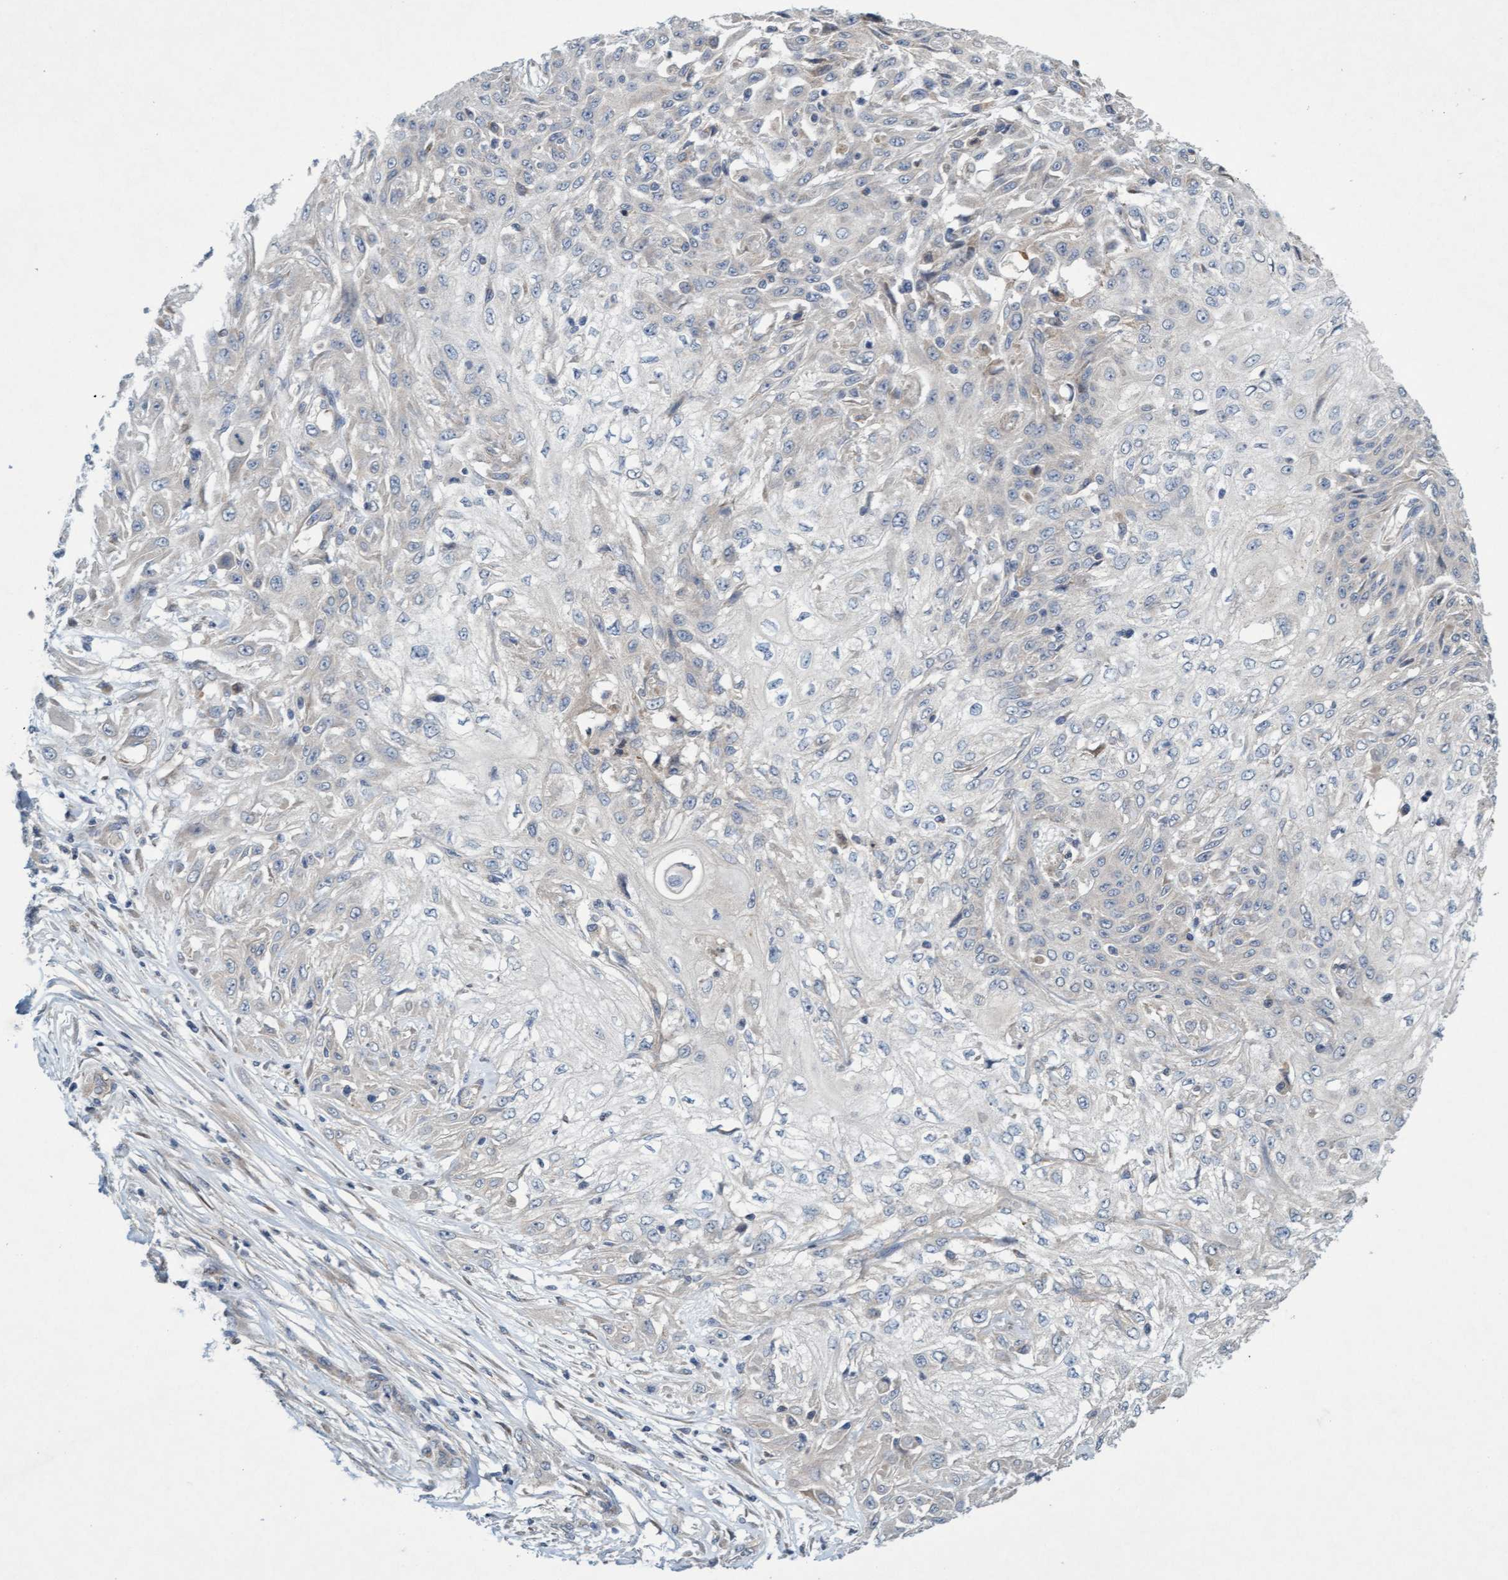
{"staining": {"intensity": "negative", "quantity": "none", "location": "none"}, "tissue": "skin cancer", "cell_type": "Tumor cells", "image_type": "cancer", "snomed": [{"axis": "morphology", "description": "Squamous cell carcinoma, NOS"}, {"axis": "morphology", "description": "Squamous cell carcinoma, metastatic, NOS"}, {"axis": "topography", "description": "Skin"}, {"axis": "topography", "description": "Lymph node"}], "caption": "This image is of squamous cell carcinoma (skin) stained with immunohistochemistry to label a protein in brown with the nuclei are counter-stained blue. There is no staining in tumor cells.", "gene": "DDHD2", "patient": {"sex": "male", "age": 75}}